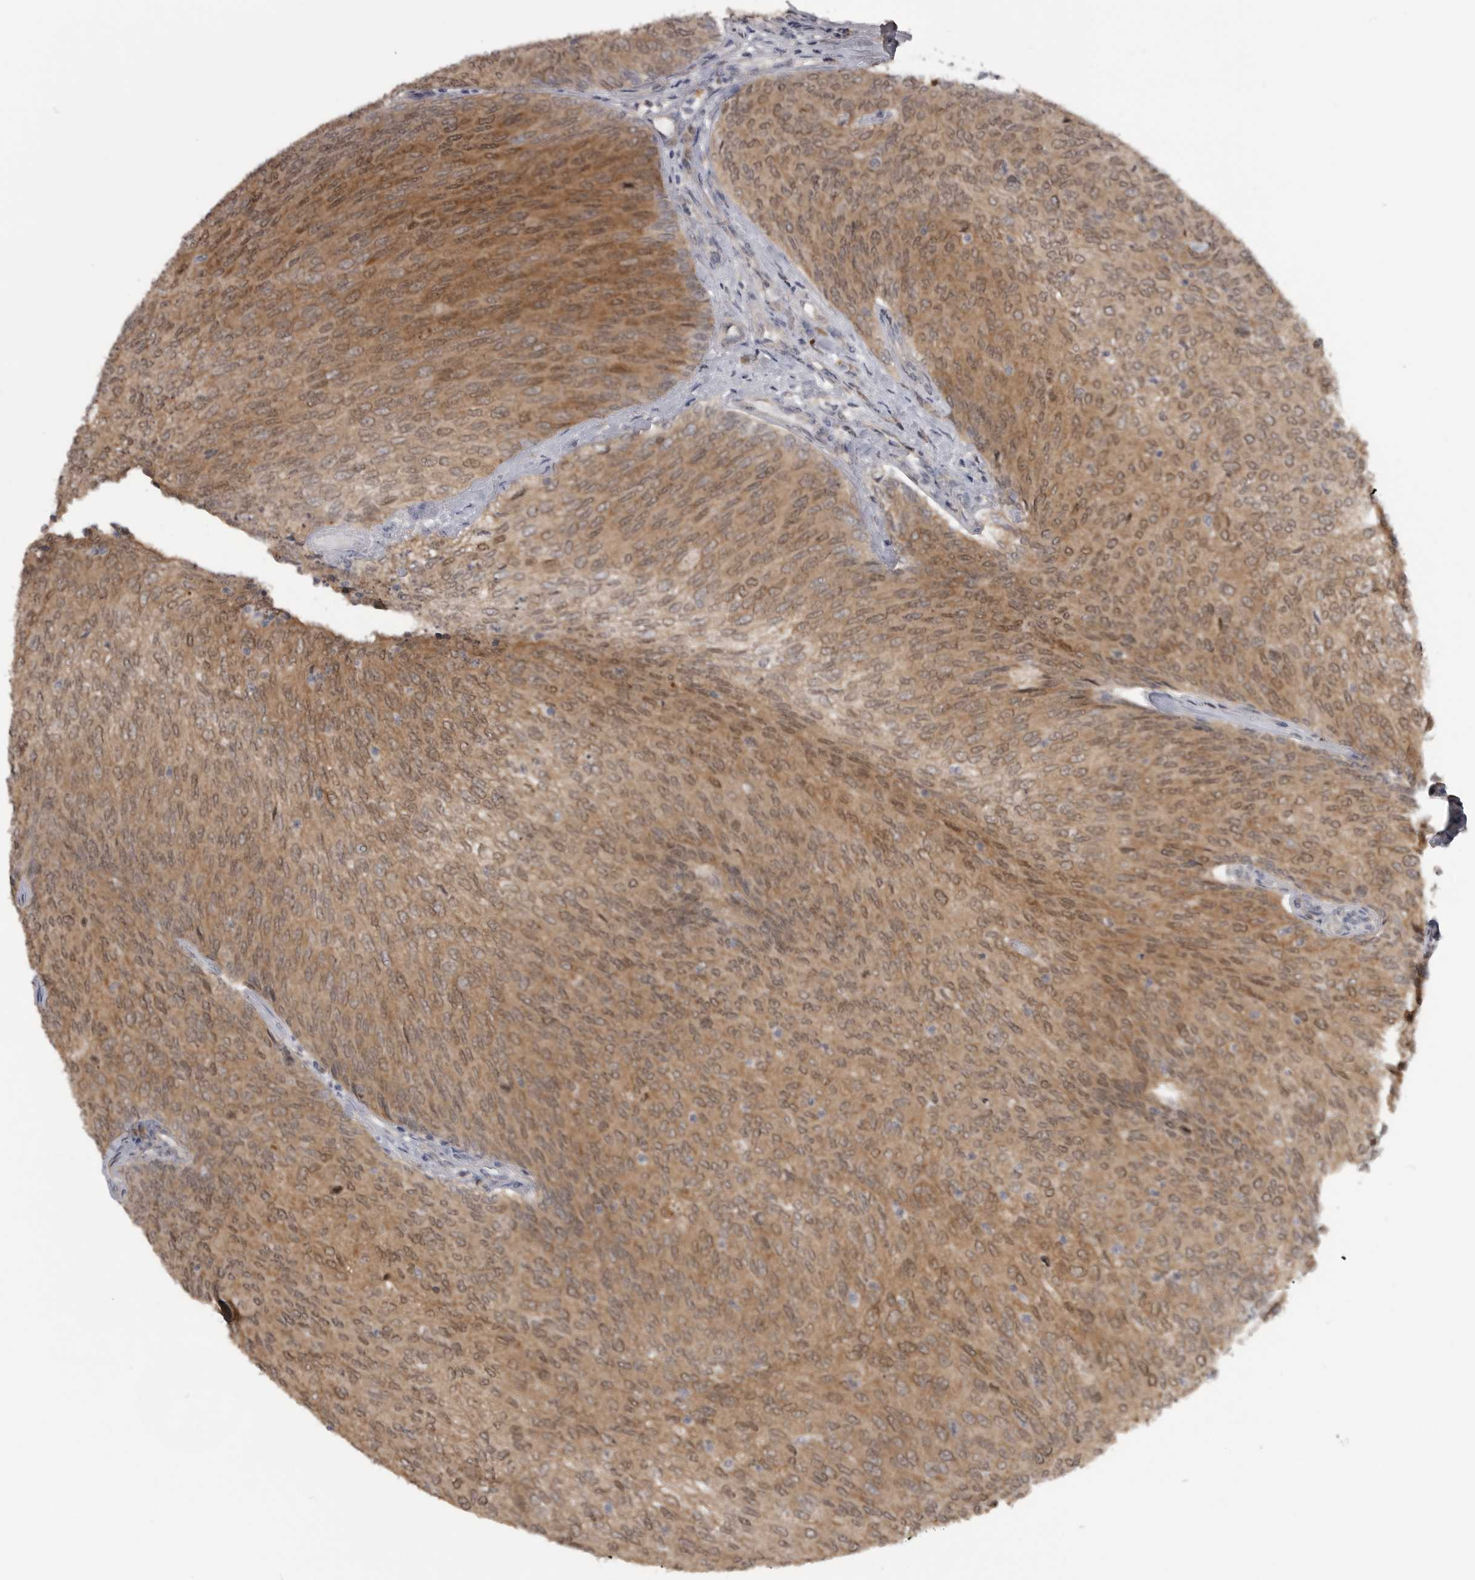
{"staining": {"intensity": "moderate", "quantity": ">75%", "location": "cytoplasmic/membranous,nuclear"}, "tissue": "urothelial cancer", "cell_type": "Tumor cells", "image_type": "cancer", "snomed": [{"axis": "morphology", "description": "Urothelial carcinoma, Low grade"}, {"axis": "topography", "description": "Urinary bladder"}], "caption": "The photomicrograph shows a brown stain indicating the presence of a protein in the cytoplasmic/membranous and nuclear of tumor cells in low-grade urothelial carcinoma.", "gene": "MAPK13", "patient": {"sex": "female", "age": 79}}